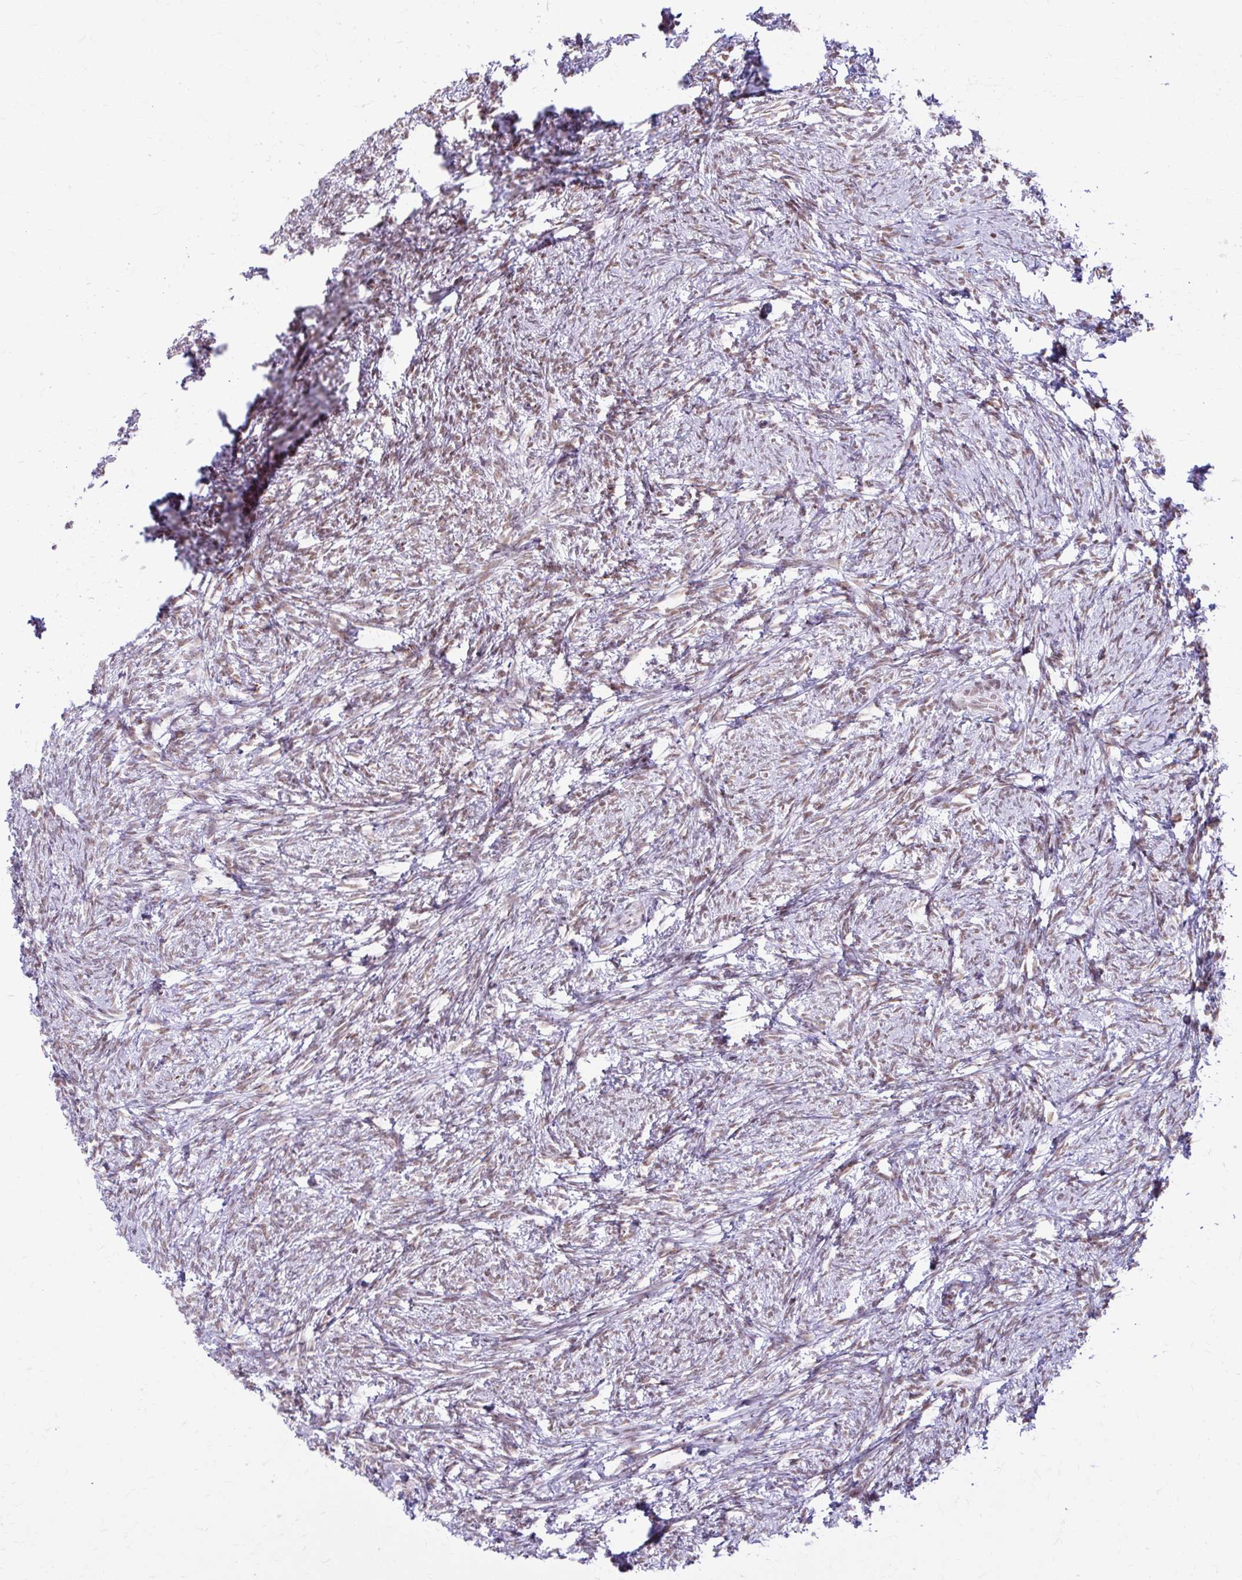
{"staining": {"intensity": "moderate", "quantity": ">75%", "location": "nuclear"}, "tissue": "ovary", "cell_type": "Follicle cells", "image_type": "normal", "snomed": [{"axis": "morphology", "description": "Normal tissue, NOS"}, {"axis": "topography", "description": "Ovary"}], "caption": "Protein staining shows moderate nuclear positivity in approximately >75% of follicle cells in normal ovary. Nuclei are stained in blue.", "gene": "PABIR1", "patient": {"sex": "female", "age": 41}}